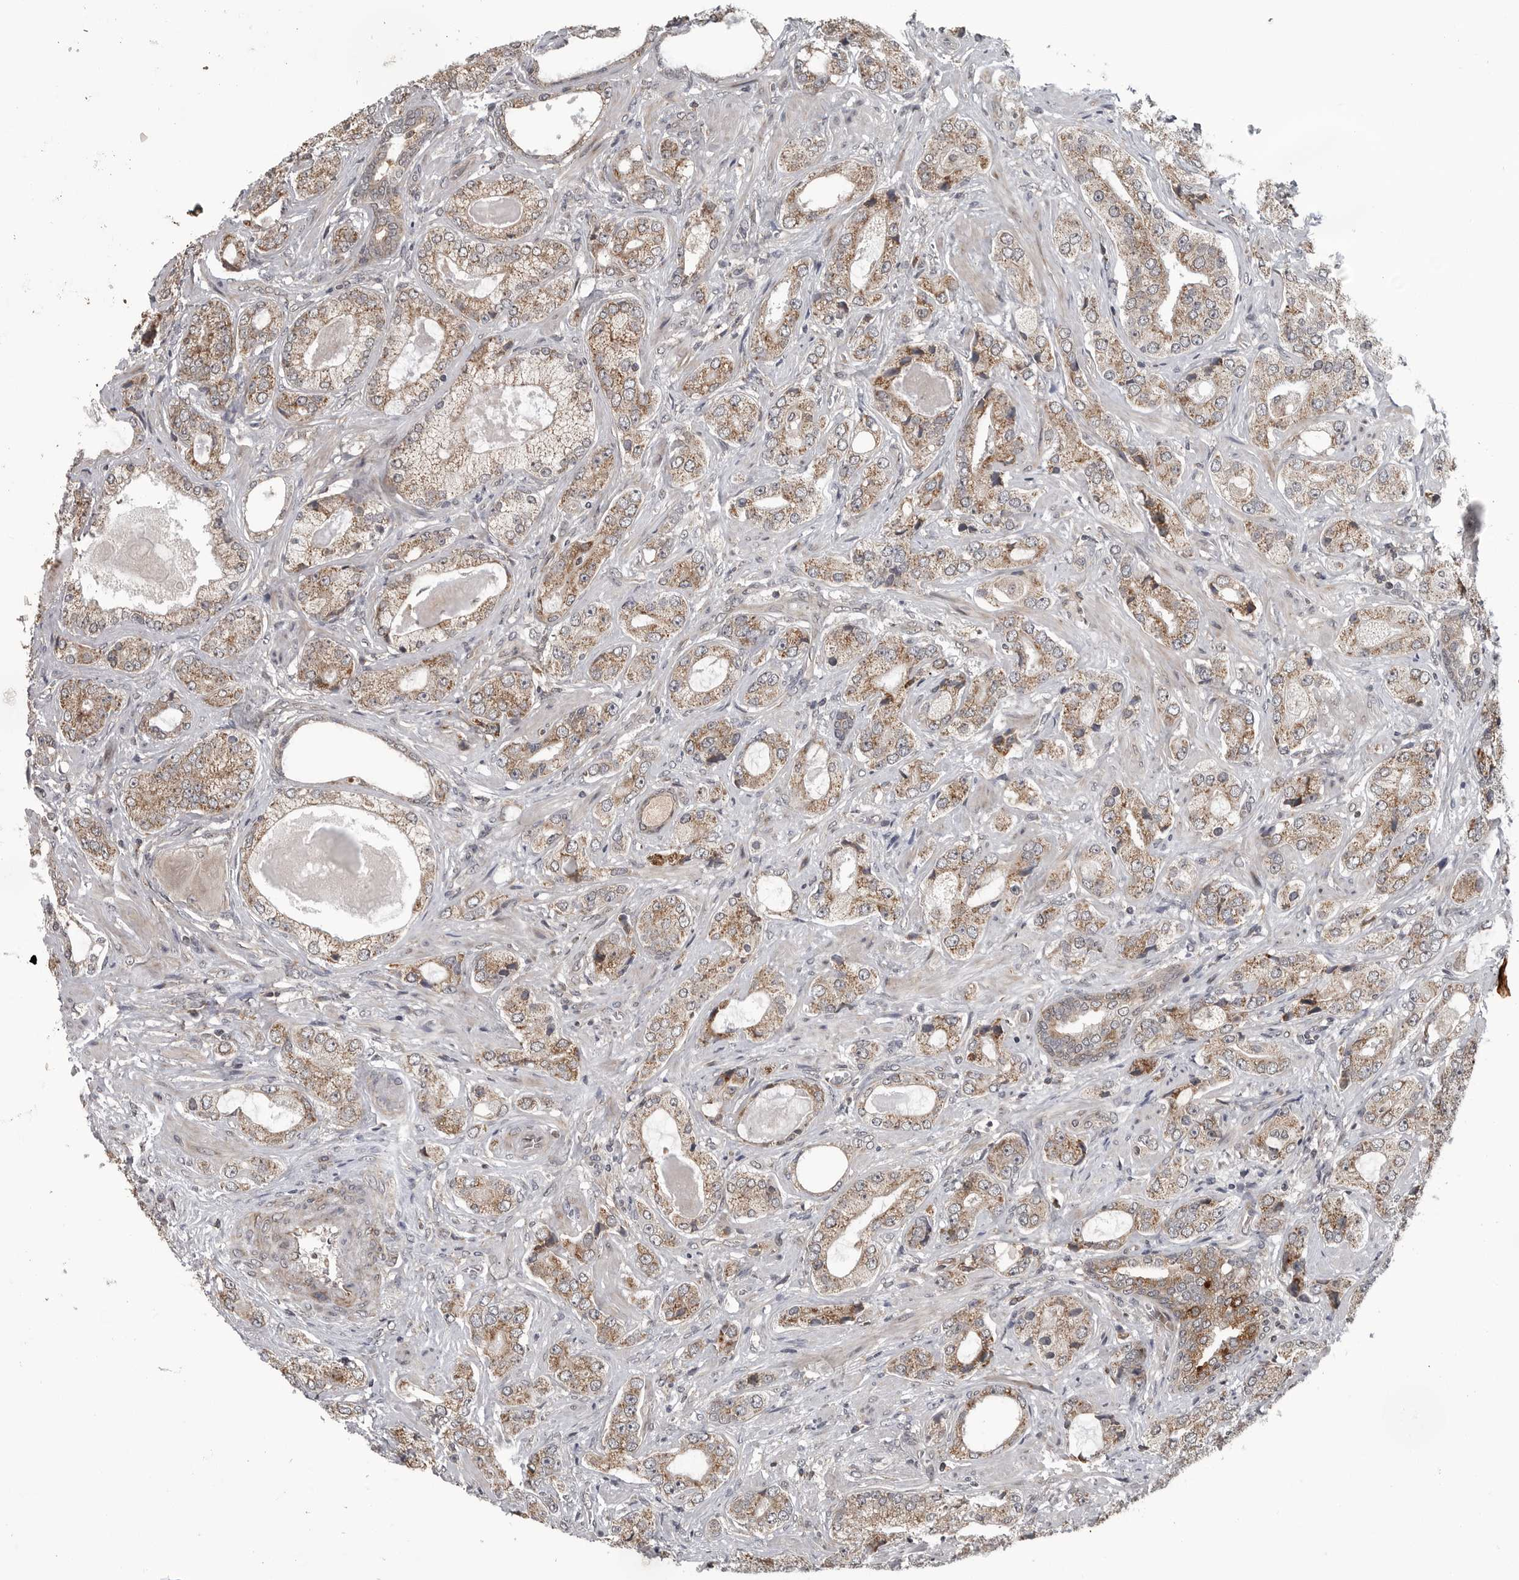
{"staining": {"intensity": "moderate", "quantity": ">75%", "location": "cytoplasmic/membranous"}, "tissue": "prostate cancer", "cell_type": "Tumor cells", "image_type": "cancer", "snomed": [{"axis": "morphology", "description": "Normal tissue, NOS"}, {"axis": "morphology", "description": "Adenocarcinoma, High grade"}, {"axis": "topography", "description": "Prostate"}, {"axis": "topography", "description": "Peripheral nerve tissue"}], "caption": "High-grade adenocarcinoma (prostate) was stained to show a protein in brown. There is medium levels of moderate cytoplasmic/membranous staining in approximately >75% of tumor cells.", "gene": "FAAP100", "patient": {"sex": "male", "age": 59}}